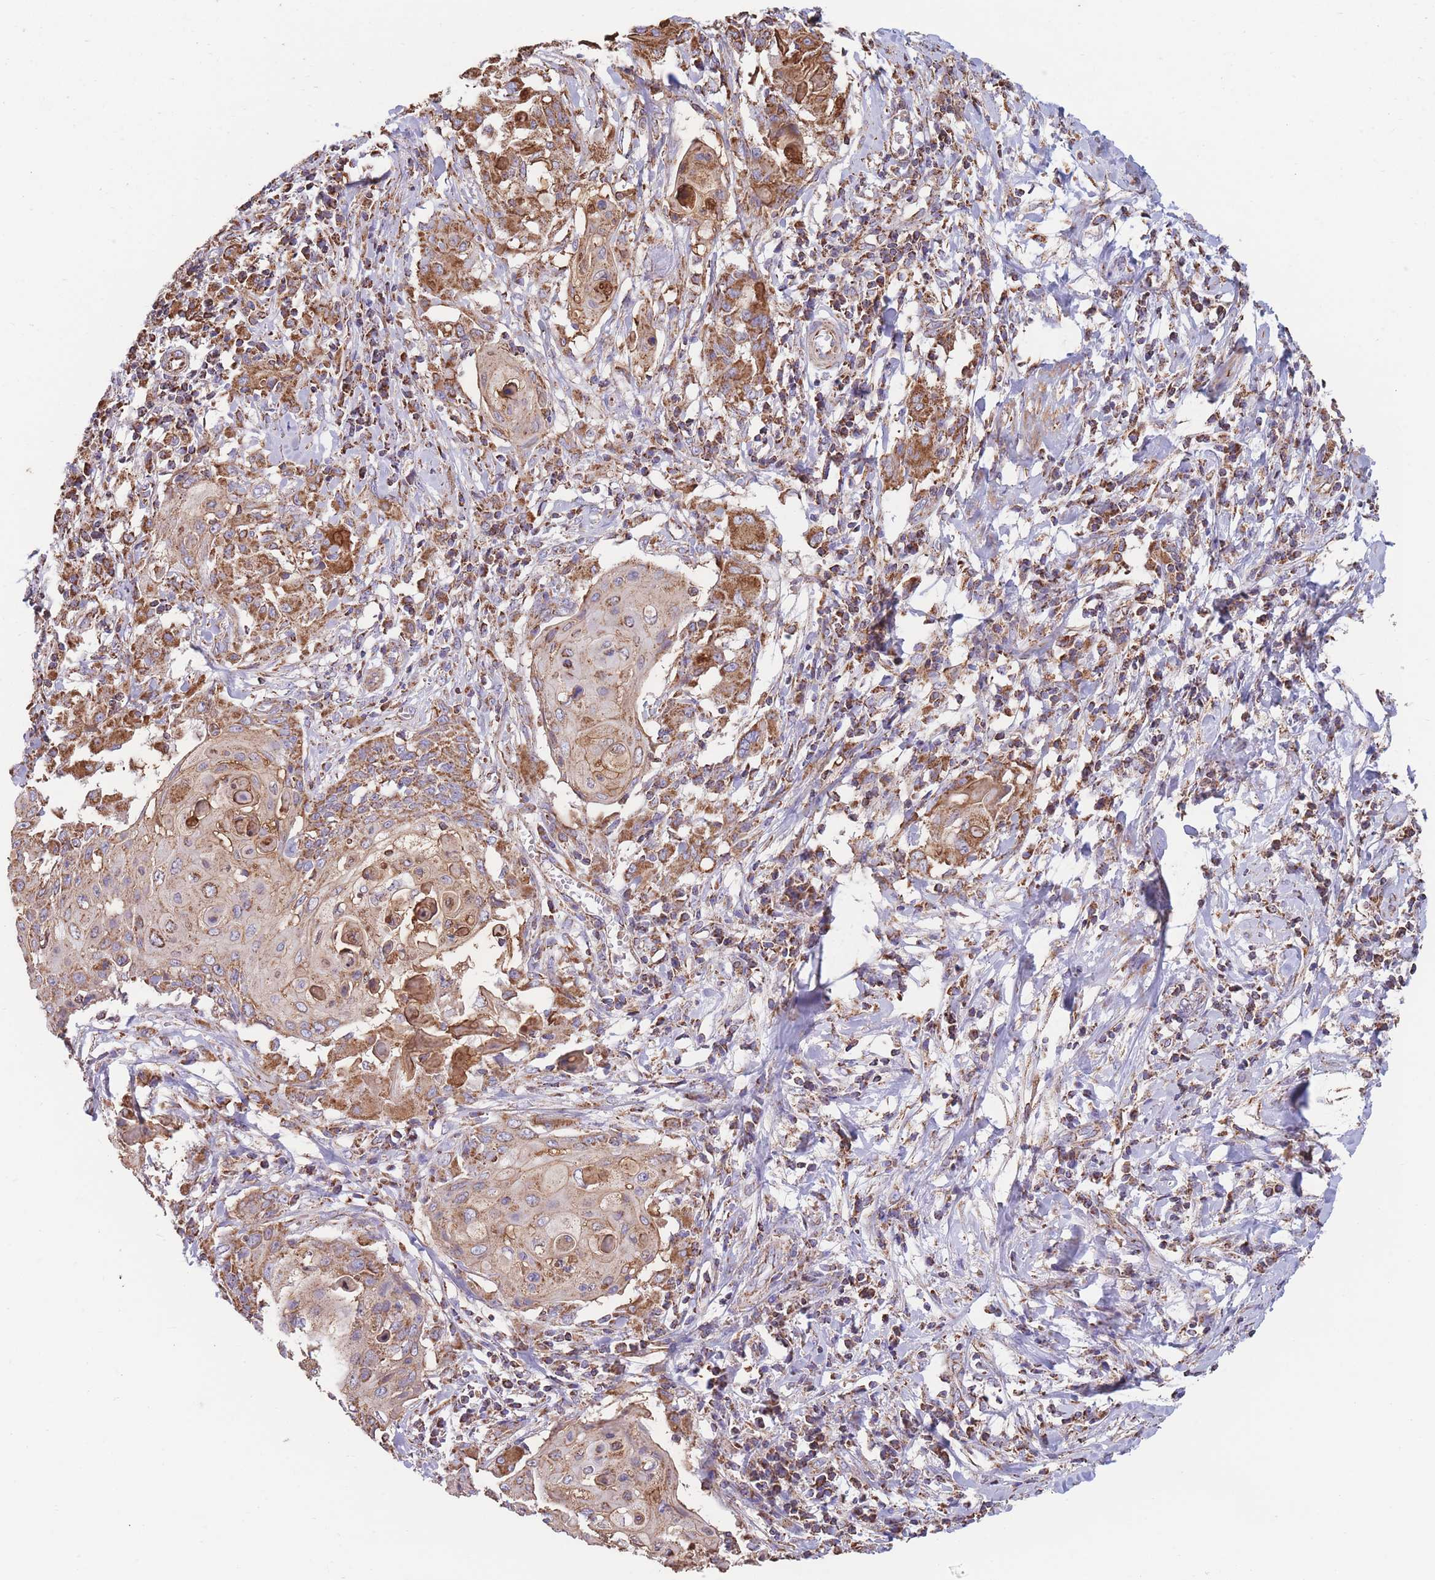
{"staining": {"intensity": "moderate", "quantity": ">75%", "location": "cytoplasmic/membranous"}, "tissue": "cervical cancer", "cell_type": "Tumor cells", "image_type": "cancer", "snomed": [{"axis": "morphology", "description": "Squamous cell carcinoma, NOS"}, {"axis": "topography", "description": "Cervix"}], "caption": "This micrograph exhibits IHC staining of human cervical cancer (squamous cell carcinoma), with medium moderate cytoplasmic/membranous staining in approximately >75% of tumor cells.", "gene": "FKBP8", "patient": {"sex": "female", "age": 39}}